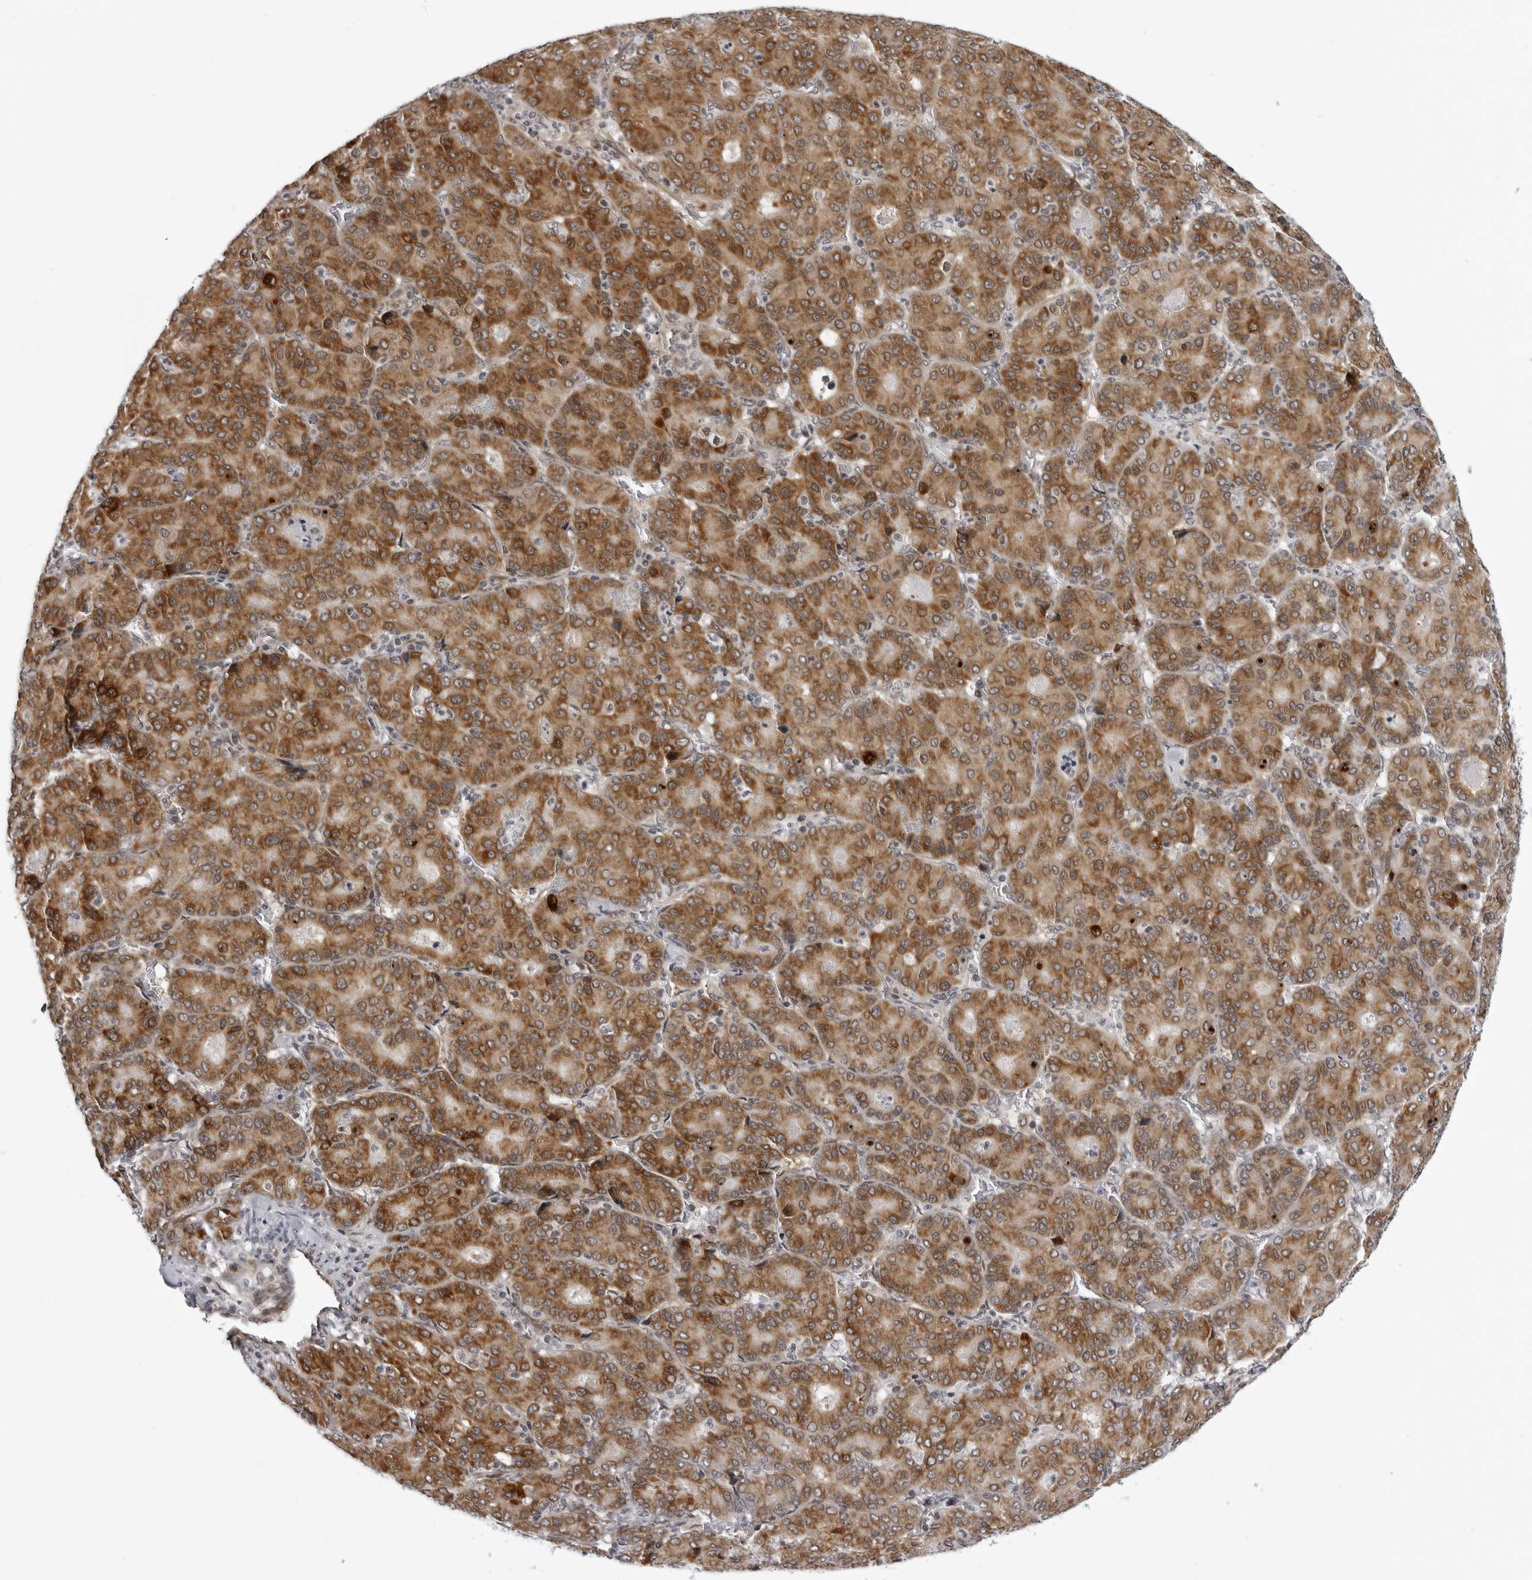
{"staining": {"intensity": "moderate", "quantity": ">75%", "location": "cytoplasmic/membranous"}, "tissue": "liver cancer", "cell_type": "Tumor cells", "image_type": "cancer", "snomed": [{"axis": "morphology", "description": "Carcinoma, Hepatocellular, NOS"}, {"axis": "topography", "description": "Liver"}], "caption": "This image exhibits immunohistochemistry staining of liver cancer, with medium moderate cytoplasmic/membranous positivity in approximately >75% of tumor cells.", "gene": "GCSAML", "patient": {"sex": "male", "age": 65}}